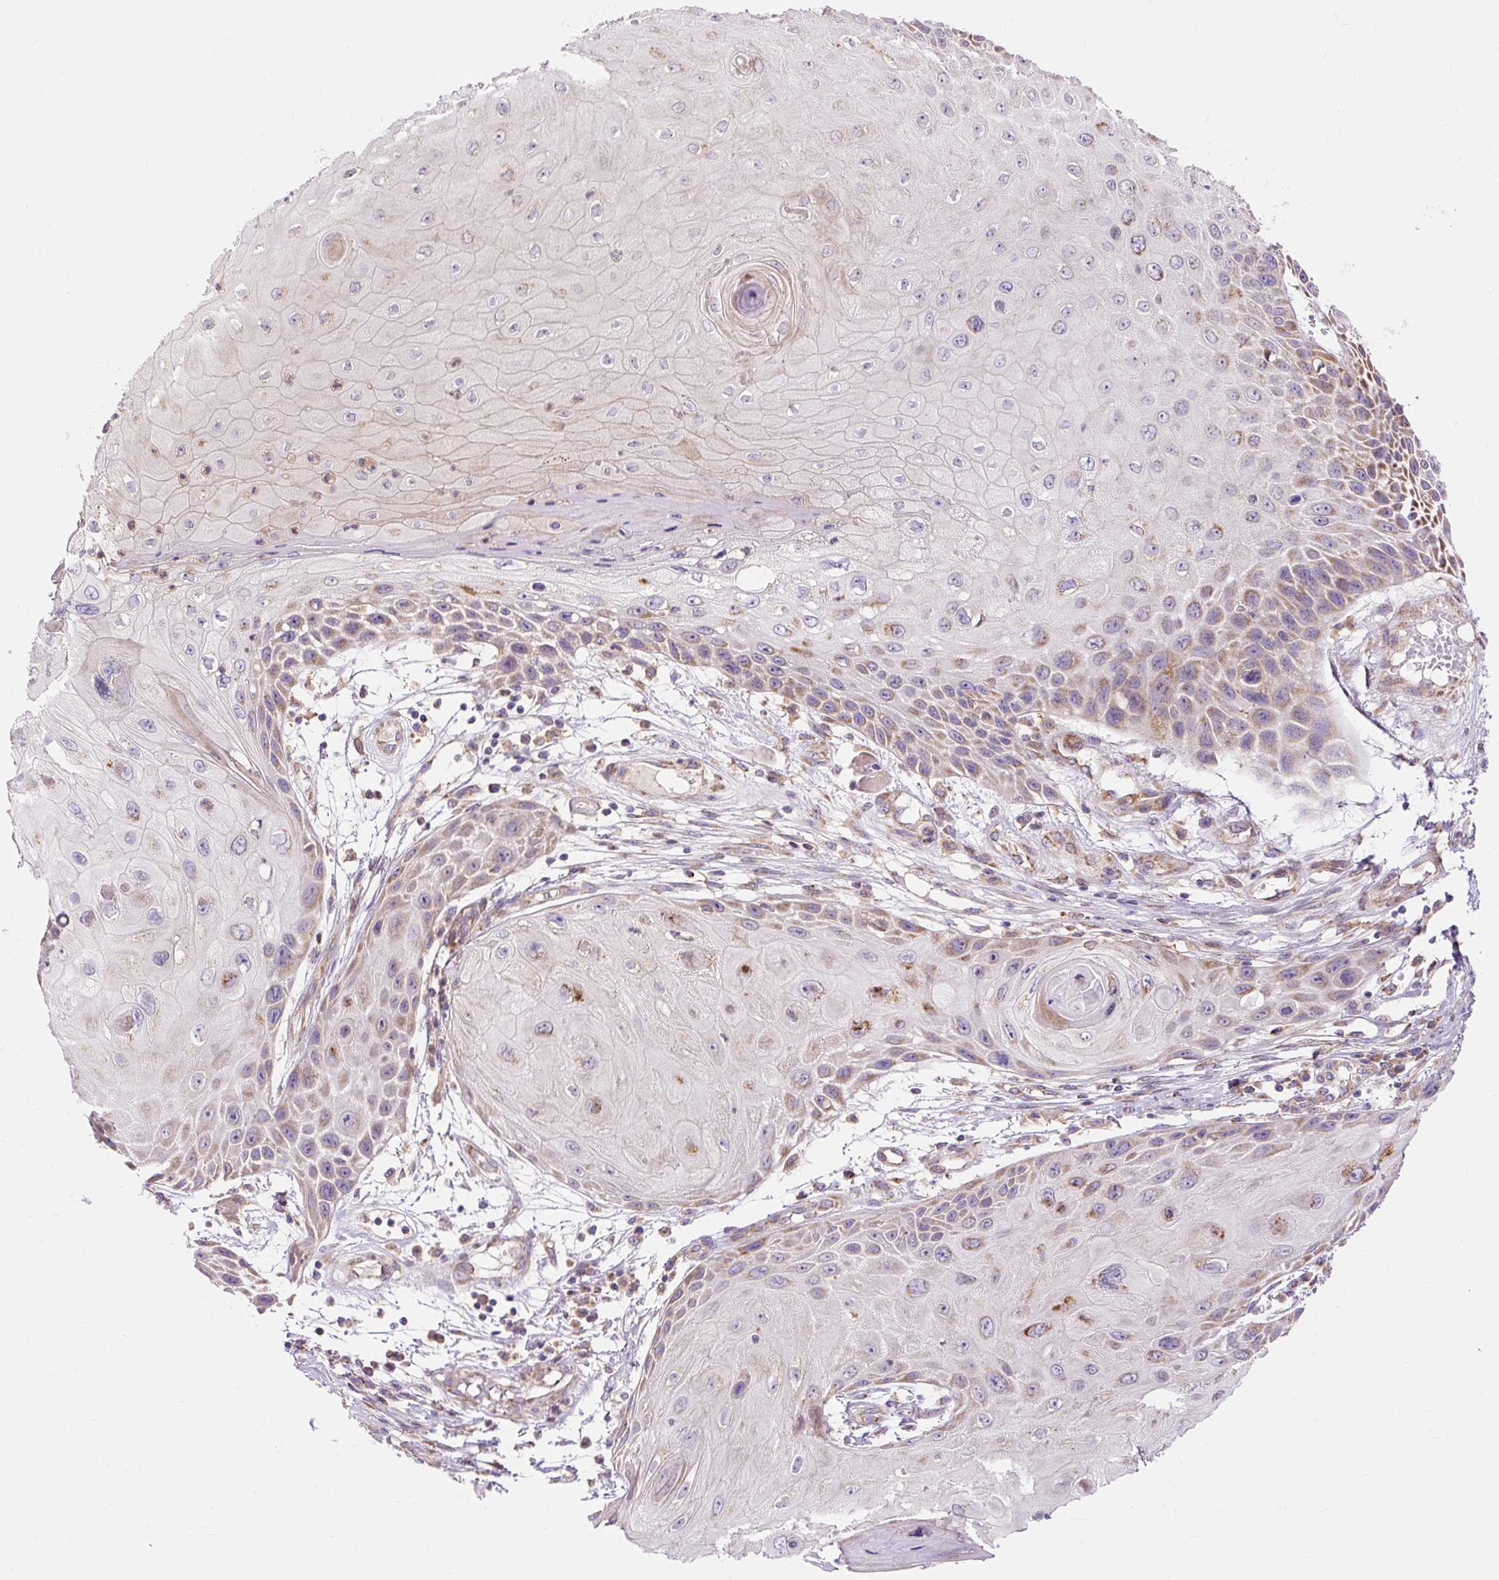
{"staining": {"intensity": "moderate", "quantity": "25%-75%", "location": "cytoplasmic/membranous"}, "tissue": "skin cancer", "cell_type": "Tumor cells", "image_type": "cancer", "snomed": [{"axis": "morphology", "description": "Squamous cell carcinoma, NOS"}, {"axis": "topography", "description": "Skin"}, {"axis": "topography", "description": "Vulva"}], "caption": "Brown immunohistochemical staining in skin cancer (squamous cell carcinoma) exhibits moderate cytoplasmic/membranous staining in approximately 25%-75% of tumor cells.", "gene": "TRIAP1", "patient": {"sex": "female", "age": 44}}